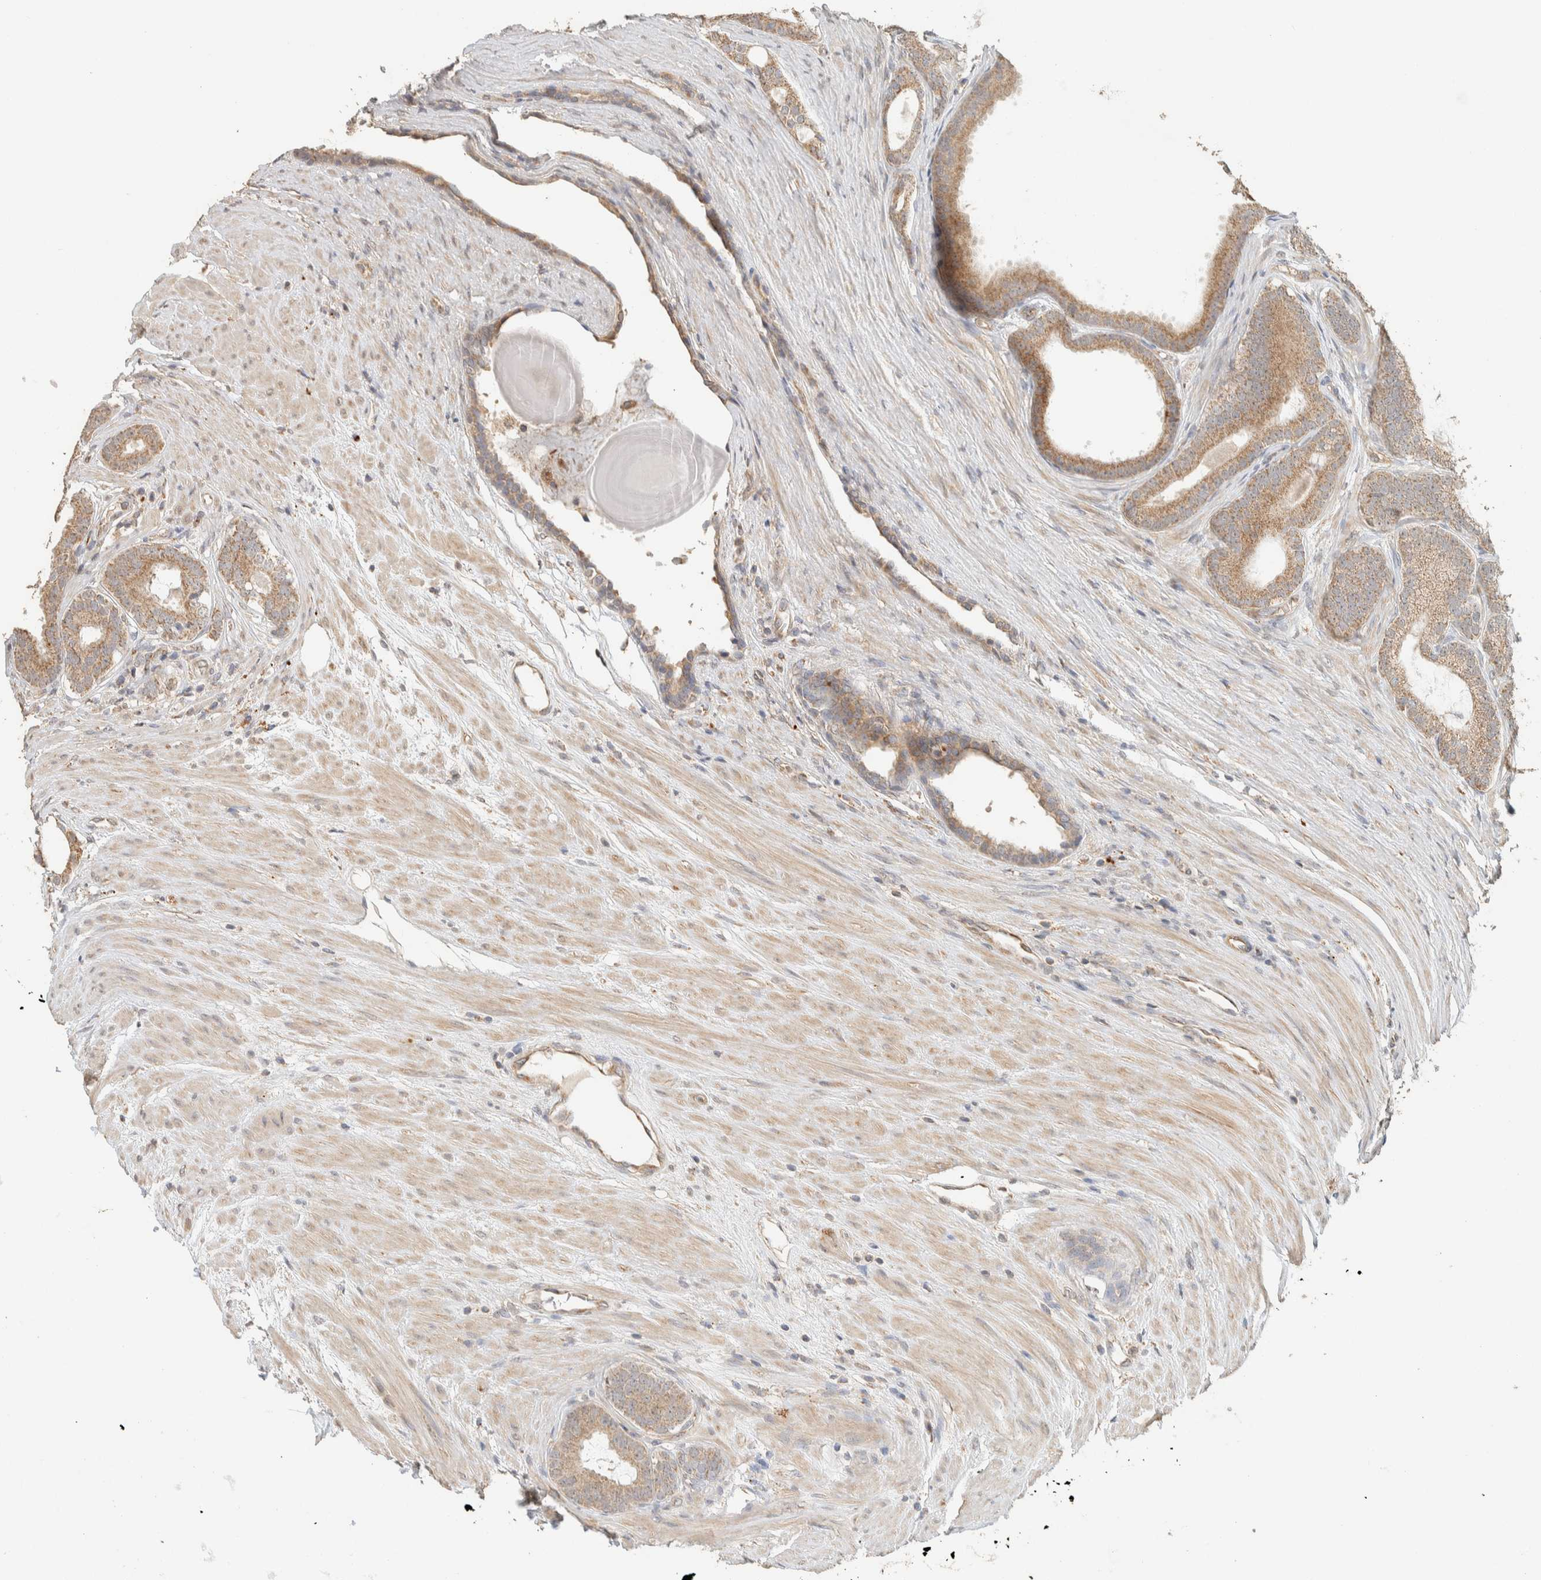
{"staining": {"intensity": "moderate", "quantity": ">75%", "location": "cytoplasmic/membranous"}, "tissue": "prostate cancer", "cell_type": "Tumor cells", "image_type": "cancer", "snomed": [{"axis": "morphology", "description": "Adenocarcinoma, High grade"}, {"axis": "topography", "description": "Prostate"}], "caption": "Immunohistochemistry image of human prostate cancer (high-grade adenocarcinoma) stained for a protein (brown), which exhibits medium levels of moderate cytoplasmic/membranous staining in about >75% of tumor cells.", "gene": "PDE7B", "patient": {"sex": "male", "age": 60}}